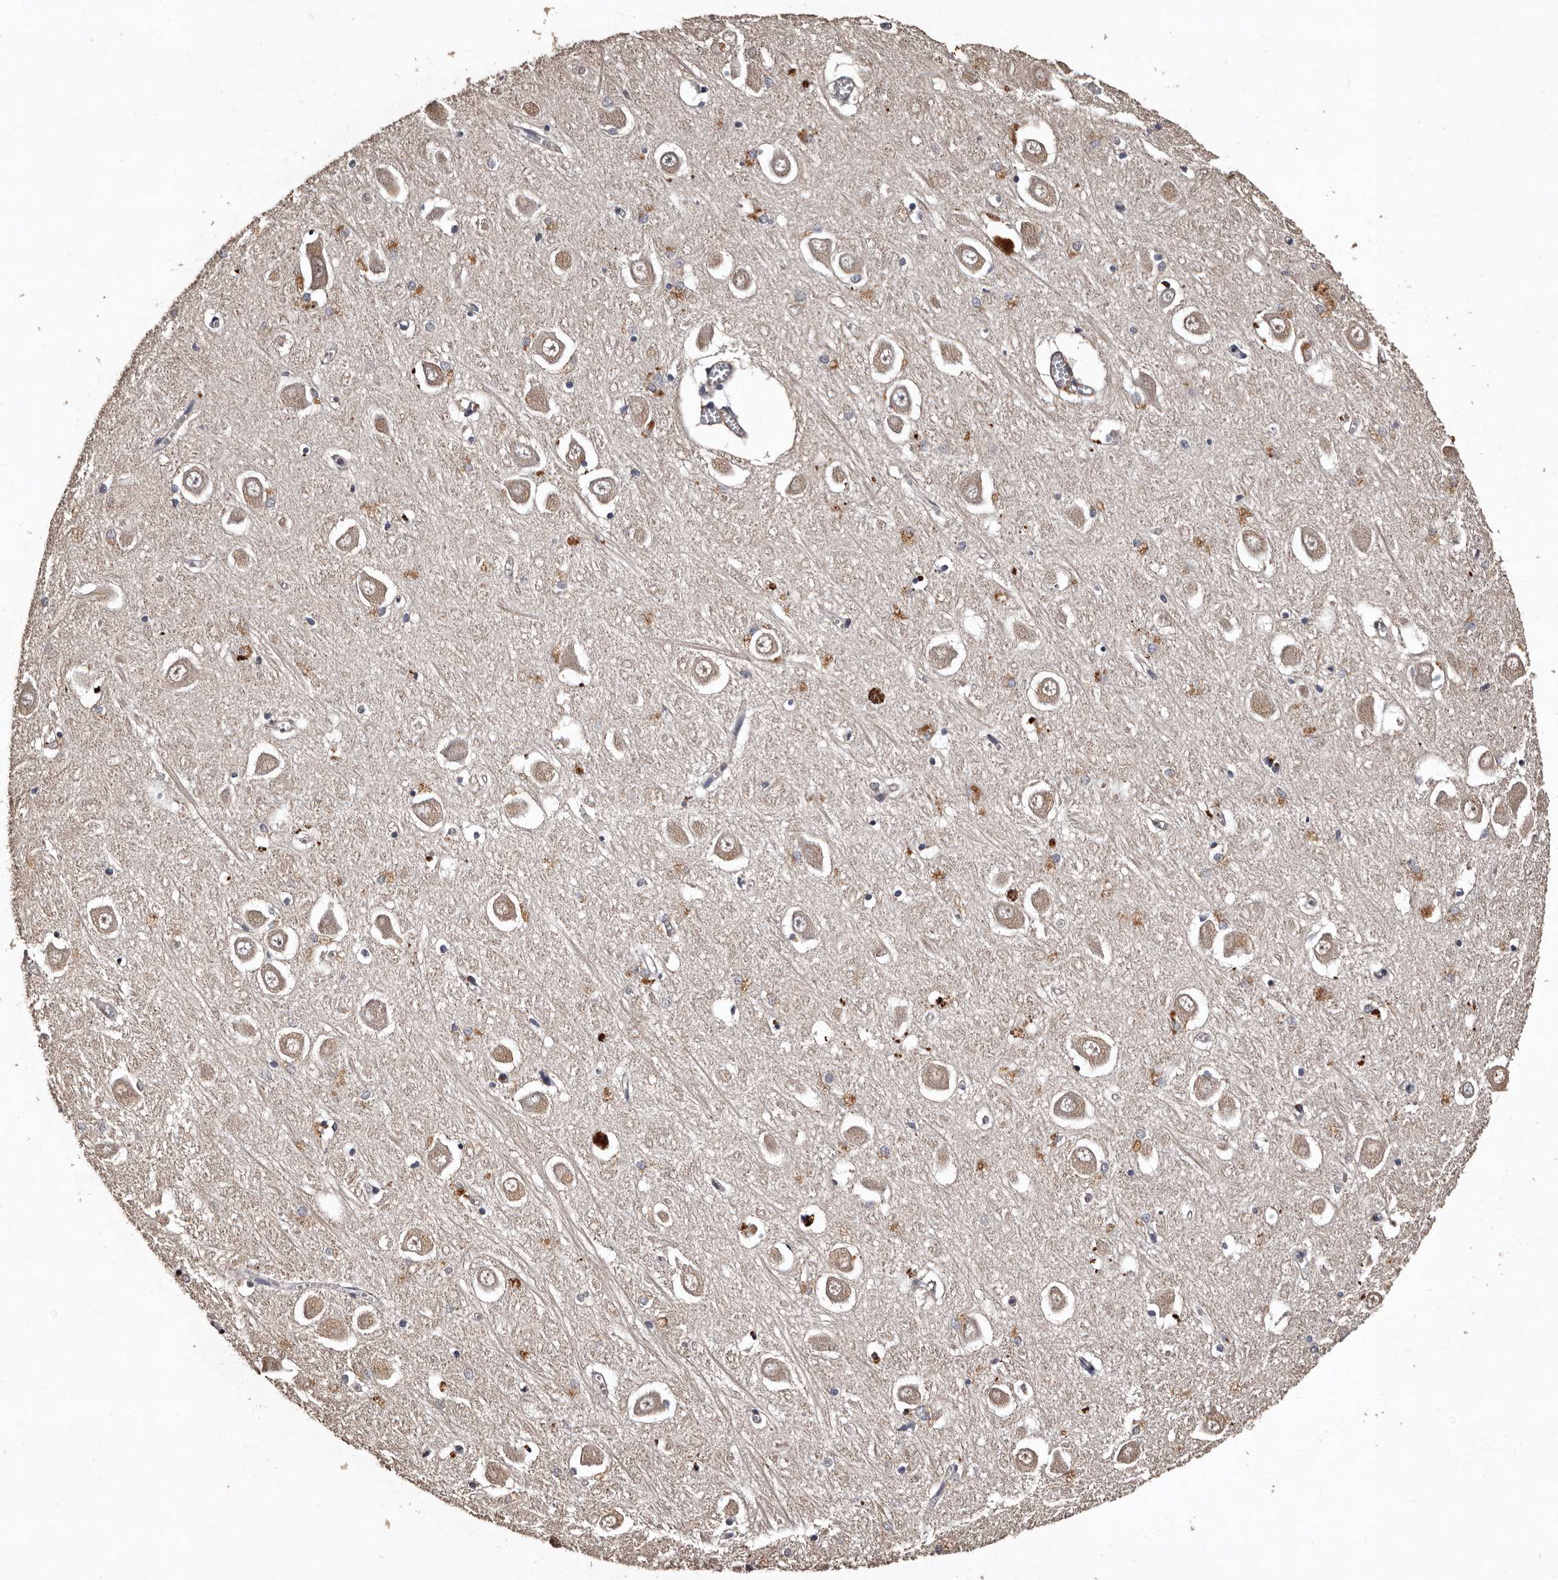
{"staining": {"intensity": "weak", "quantity": "<25%", "location": "cytoplasmic/membranous"}, "tissue": "hippocampus", "cell_type": "Glial cells", "image_type": "normal", "snomed": [{"axis": "morphology", "description": "Normal tissue, NOS"}, {"axis": "topography", "description": "Hippocampus"}], "caption": "Immunohistochemistry micrograph of benign human hippocampus stained for a protein (brown), which shows no expression in glial cells.", "gene": "PRKD3", "patient": {"sex": "male", "age": 70}}